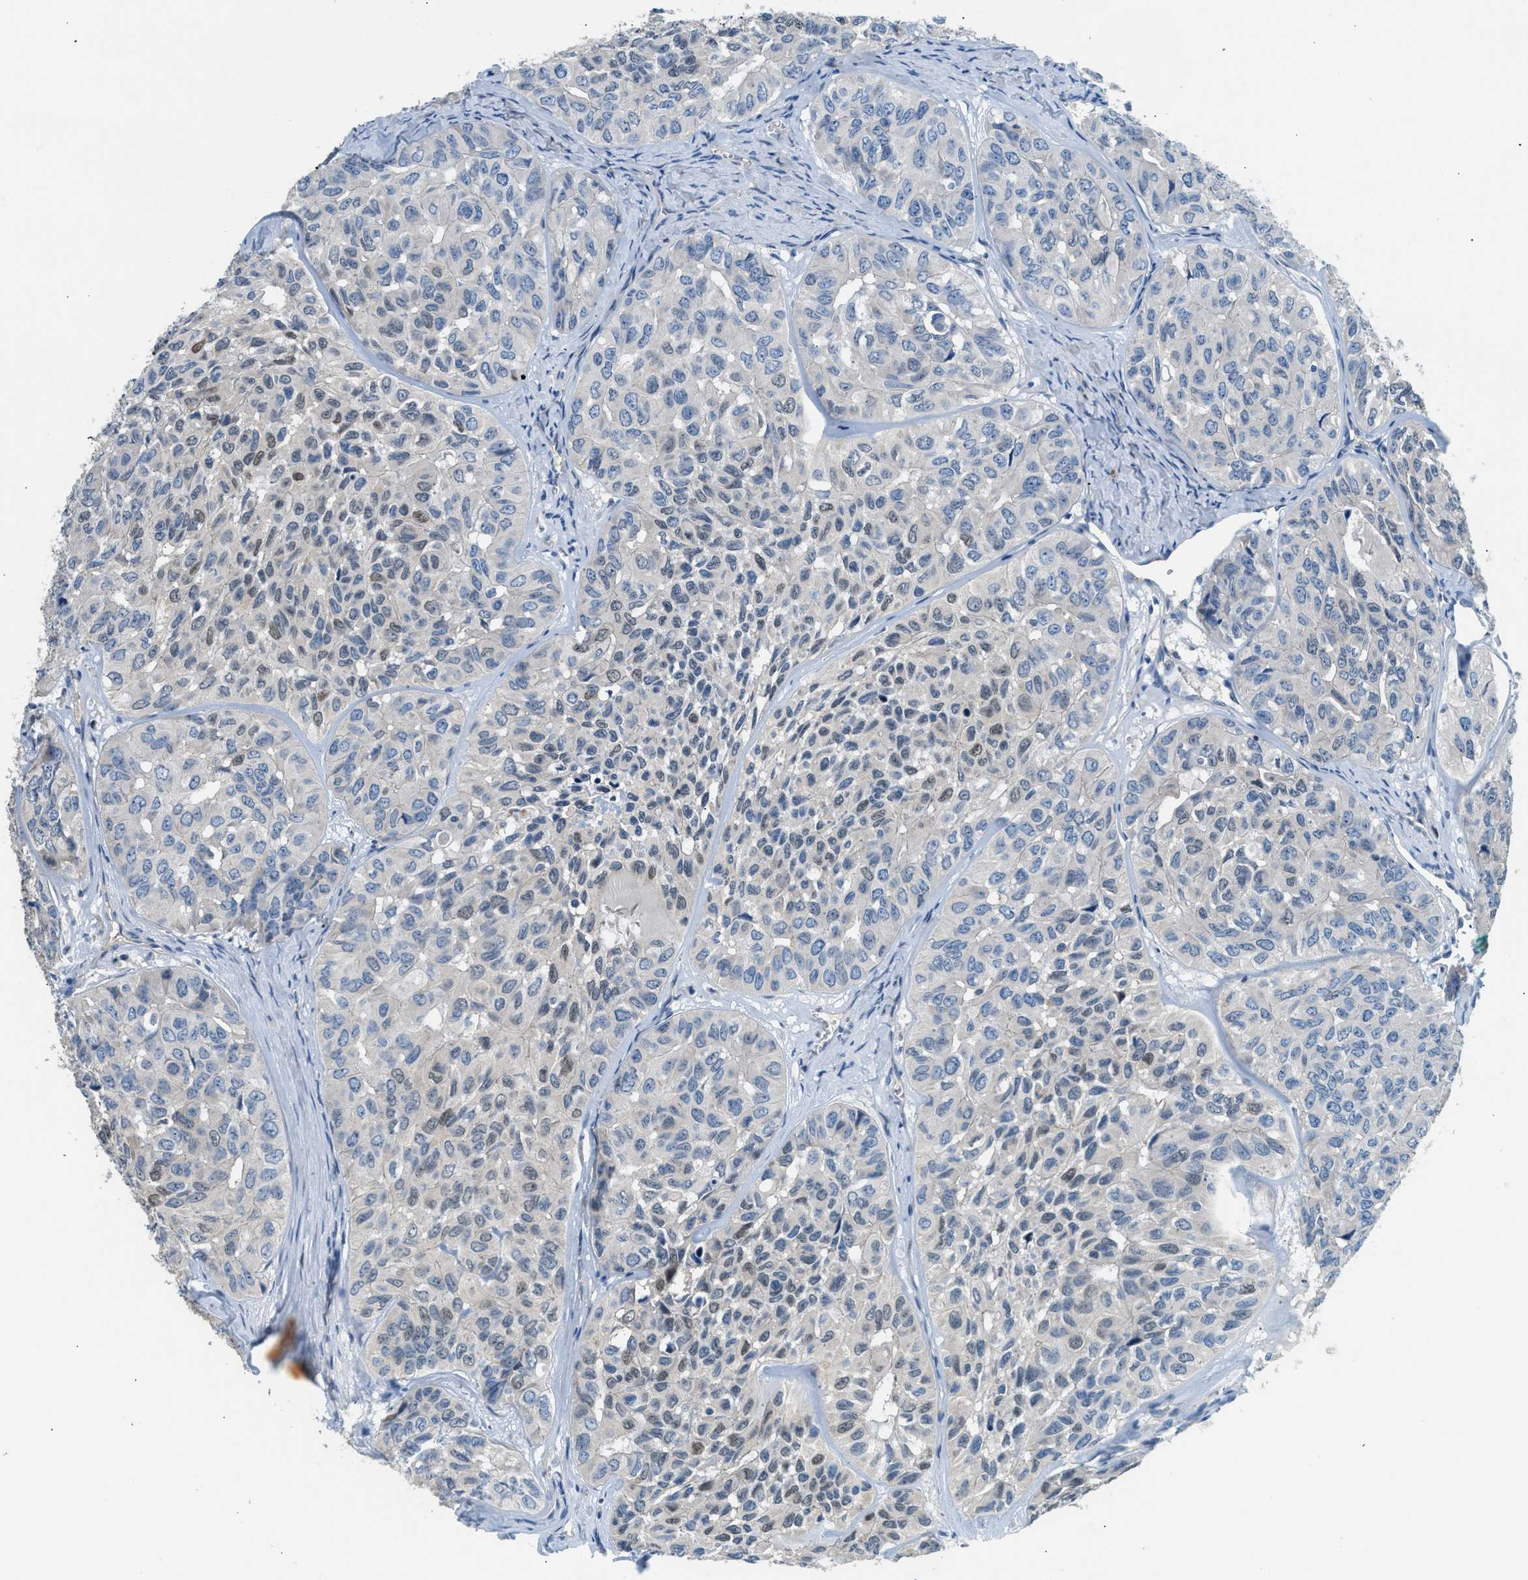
{"staining": {"intensity": "weak", "quantity": "<25%", "location": "nuclear"}, "tissue": "head and neck cancer", "cell_type": "Tumor cells", "image_type": "cancer", "snomed": [{"axis": "morphology", "description": "Adenocarcinoma, NOS"}, {"axis": "topography", "description": "Salivary gland, NOS"}, {"axis": "topography", "description": "Head-Neck"}], "caption": "An image of head and neck cancer (adenocarcinoma) stained for a protein displays no brown staining in tumor cells.", "gene": "TOX", "patient": {"sex": "female", "age": 76}}